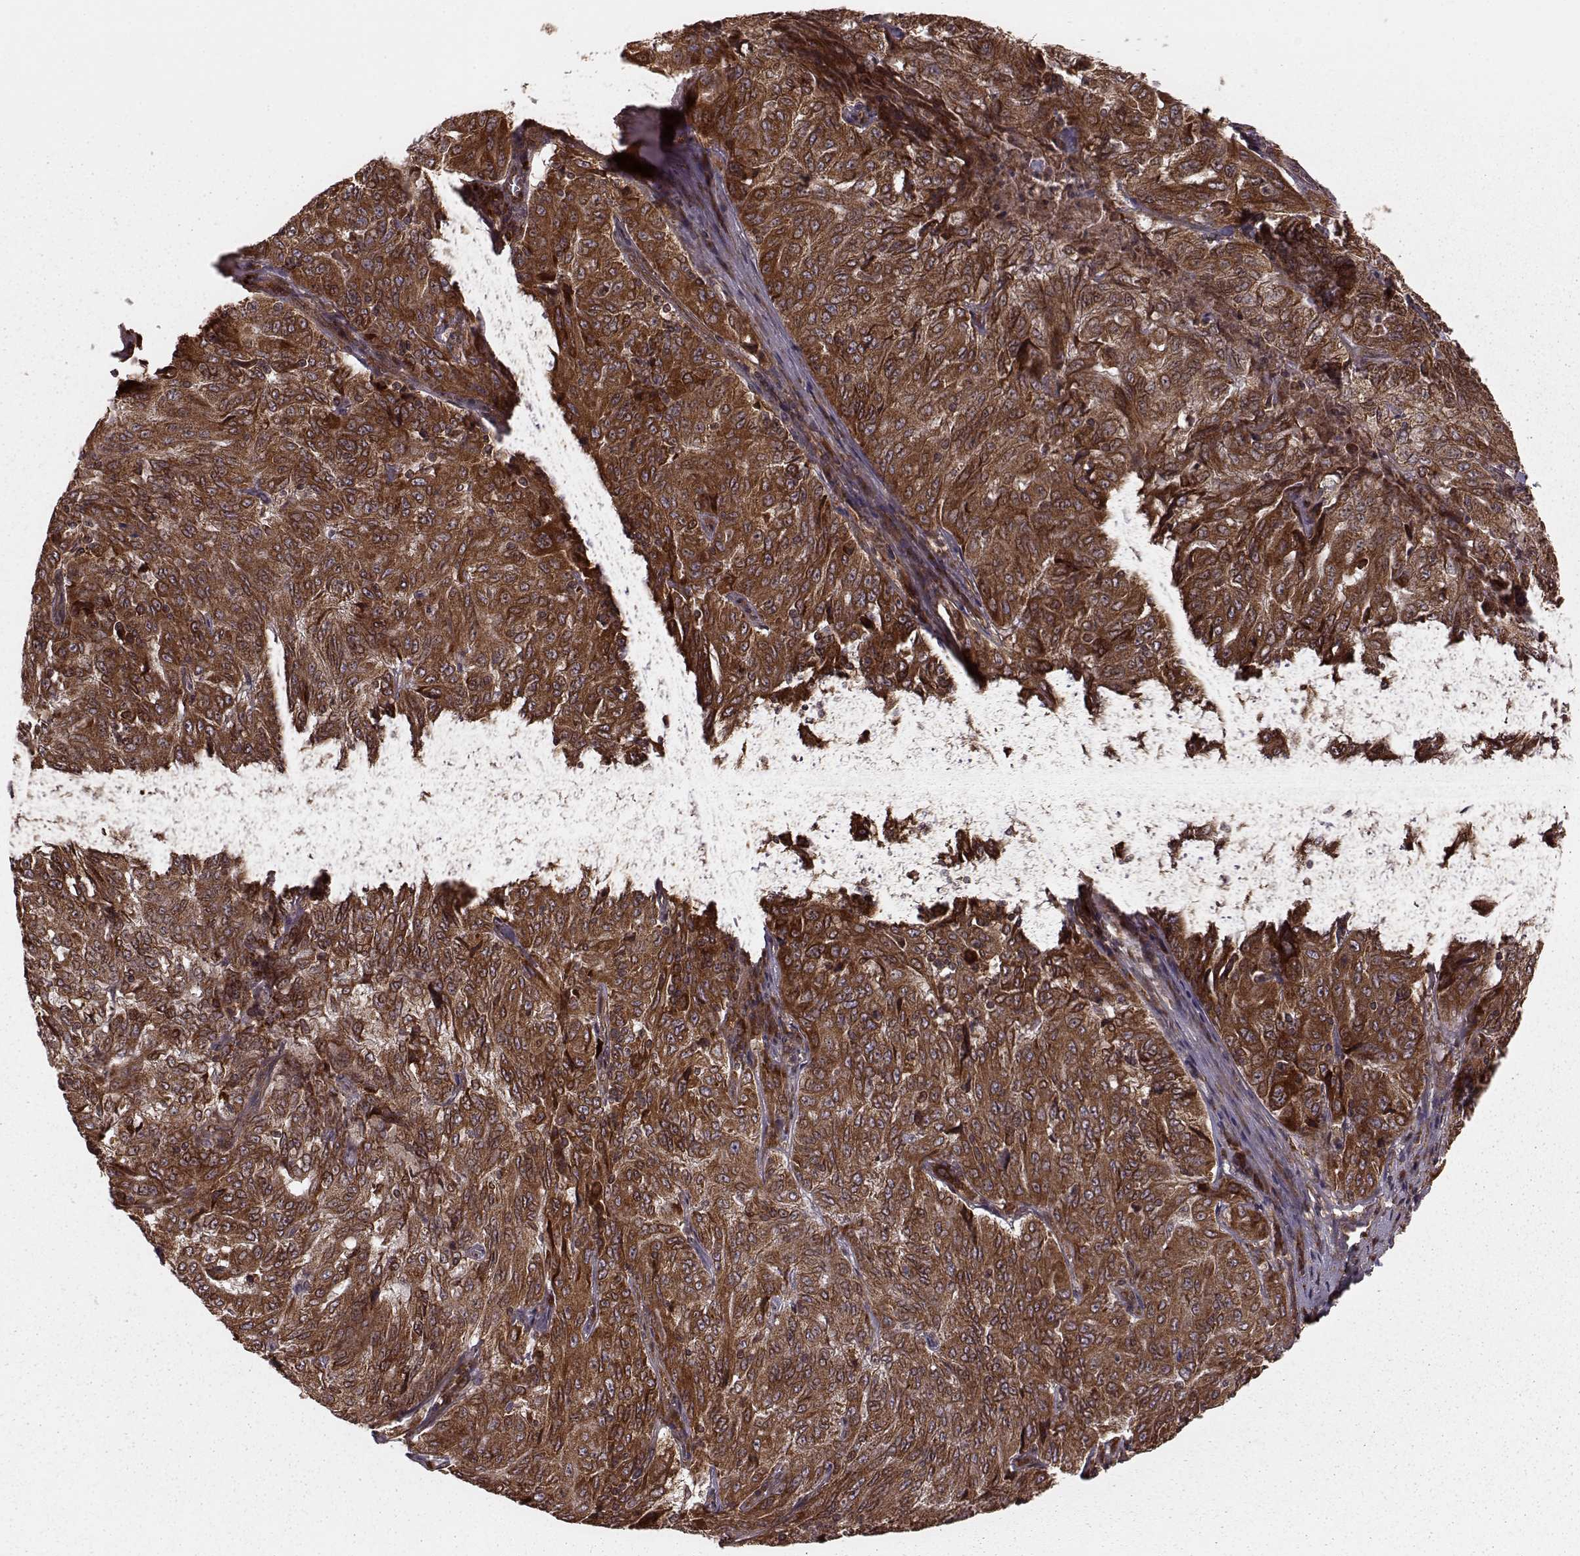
{"staining": {"intensity": "strong", "quantity": ">75%", "location": "cytoplasmic/membranous"}, "tissue": "pancreatic cancer", "cell_type": "Tumor cells", "image_type": "cancer", "snomed": [{"axis": "morphology", "description": "Adenocarcinoma, NOS"}, {"axis": "topography", "description": "Pancreas"}], "caption": "A high-resolution image shows immunohistochemistry (IHC) staining of pancreatic cancer (adenocarcinoma), which shows strong cytoplasmic/membranous staining in about >75% of tumor cells.", "gene": "AGPAT1", "patient": {"sex": "male", "age": 63}}